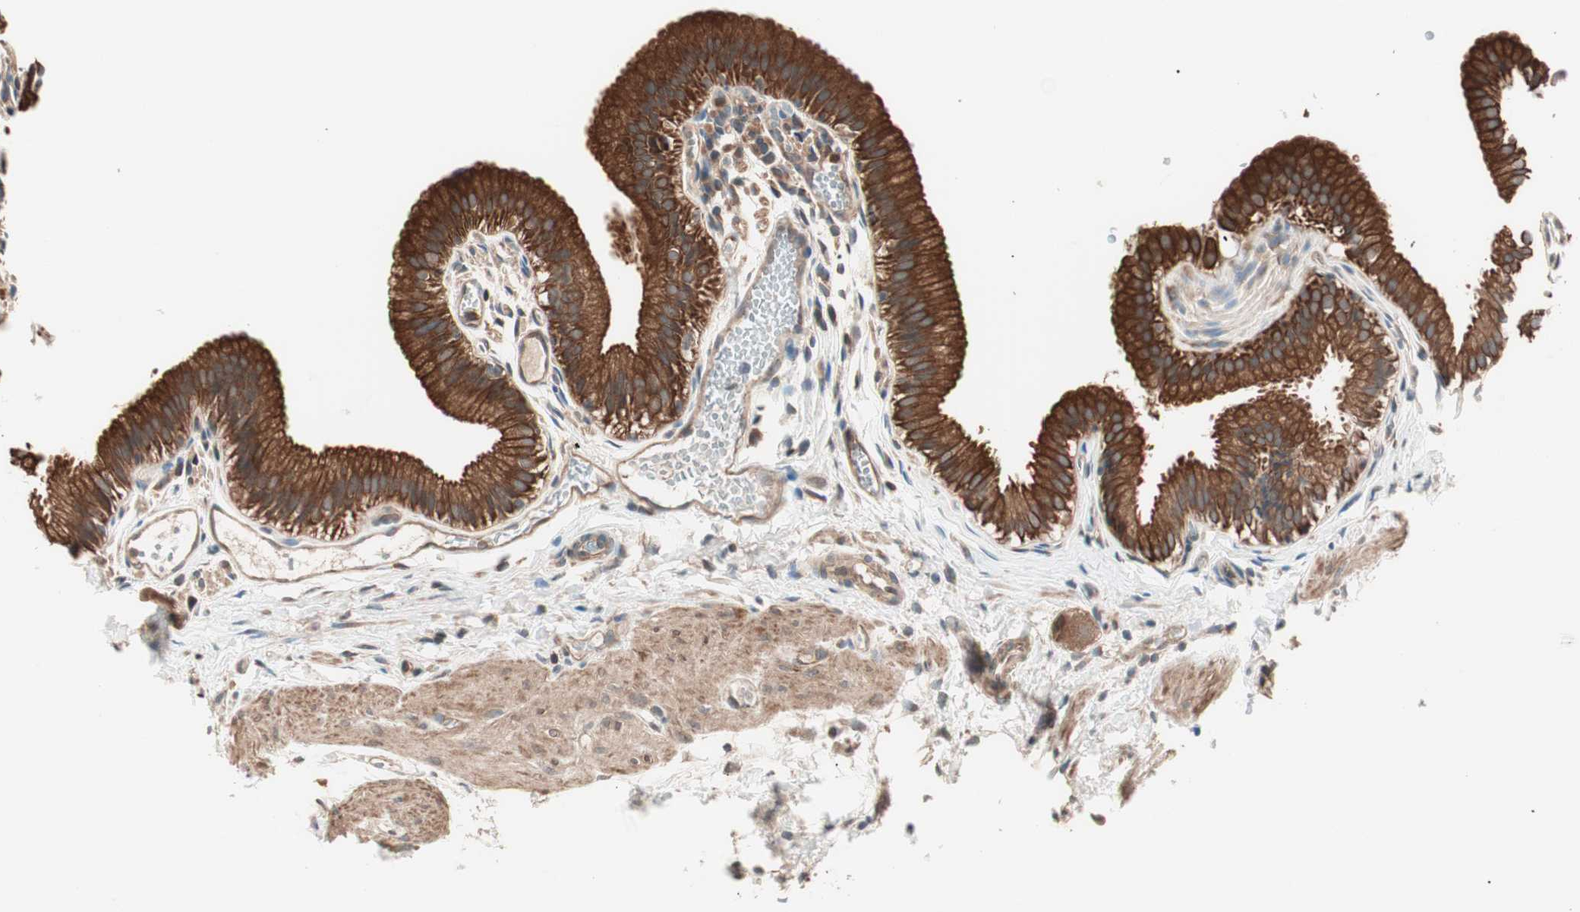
{"staining": {"intensity": "strong", "quantity": ">75%", "location": "cytoplasmic/membranous"}, "tissue": "gallbladder", "cell_type": "Glandular cells", "image_type": "normal", "snomed": [{"axis": "morphology", "description": "Normal tissue, NOS"}, {"axis": "topography", "description": "Gallbladder"}], "caption": "Human gallbladder stained for a protein (brown) shows strong cytoplasmic/membranous positive staining in about >75% of glandular cells.", "gene": "TSG101", "patient": {"sex": "female", "age": 26}}